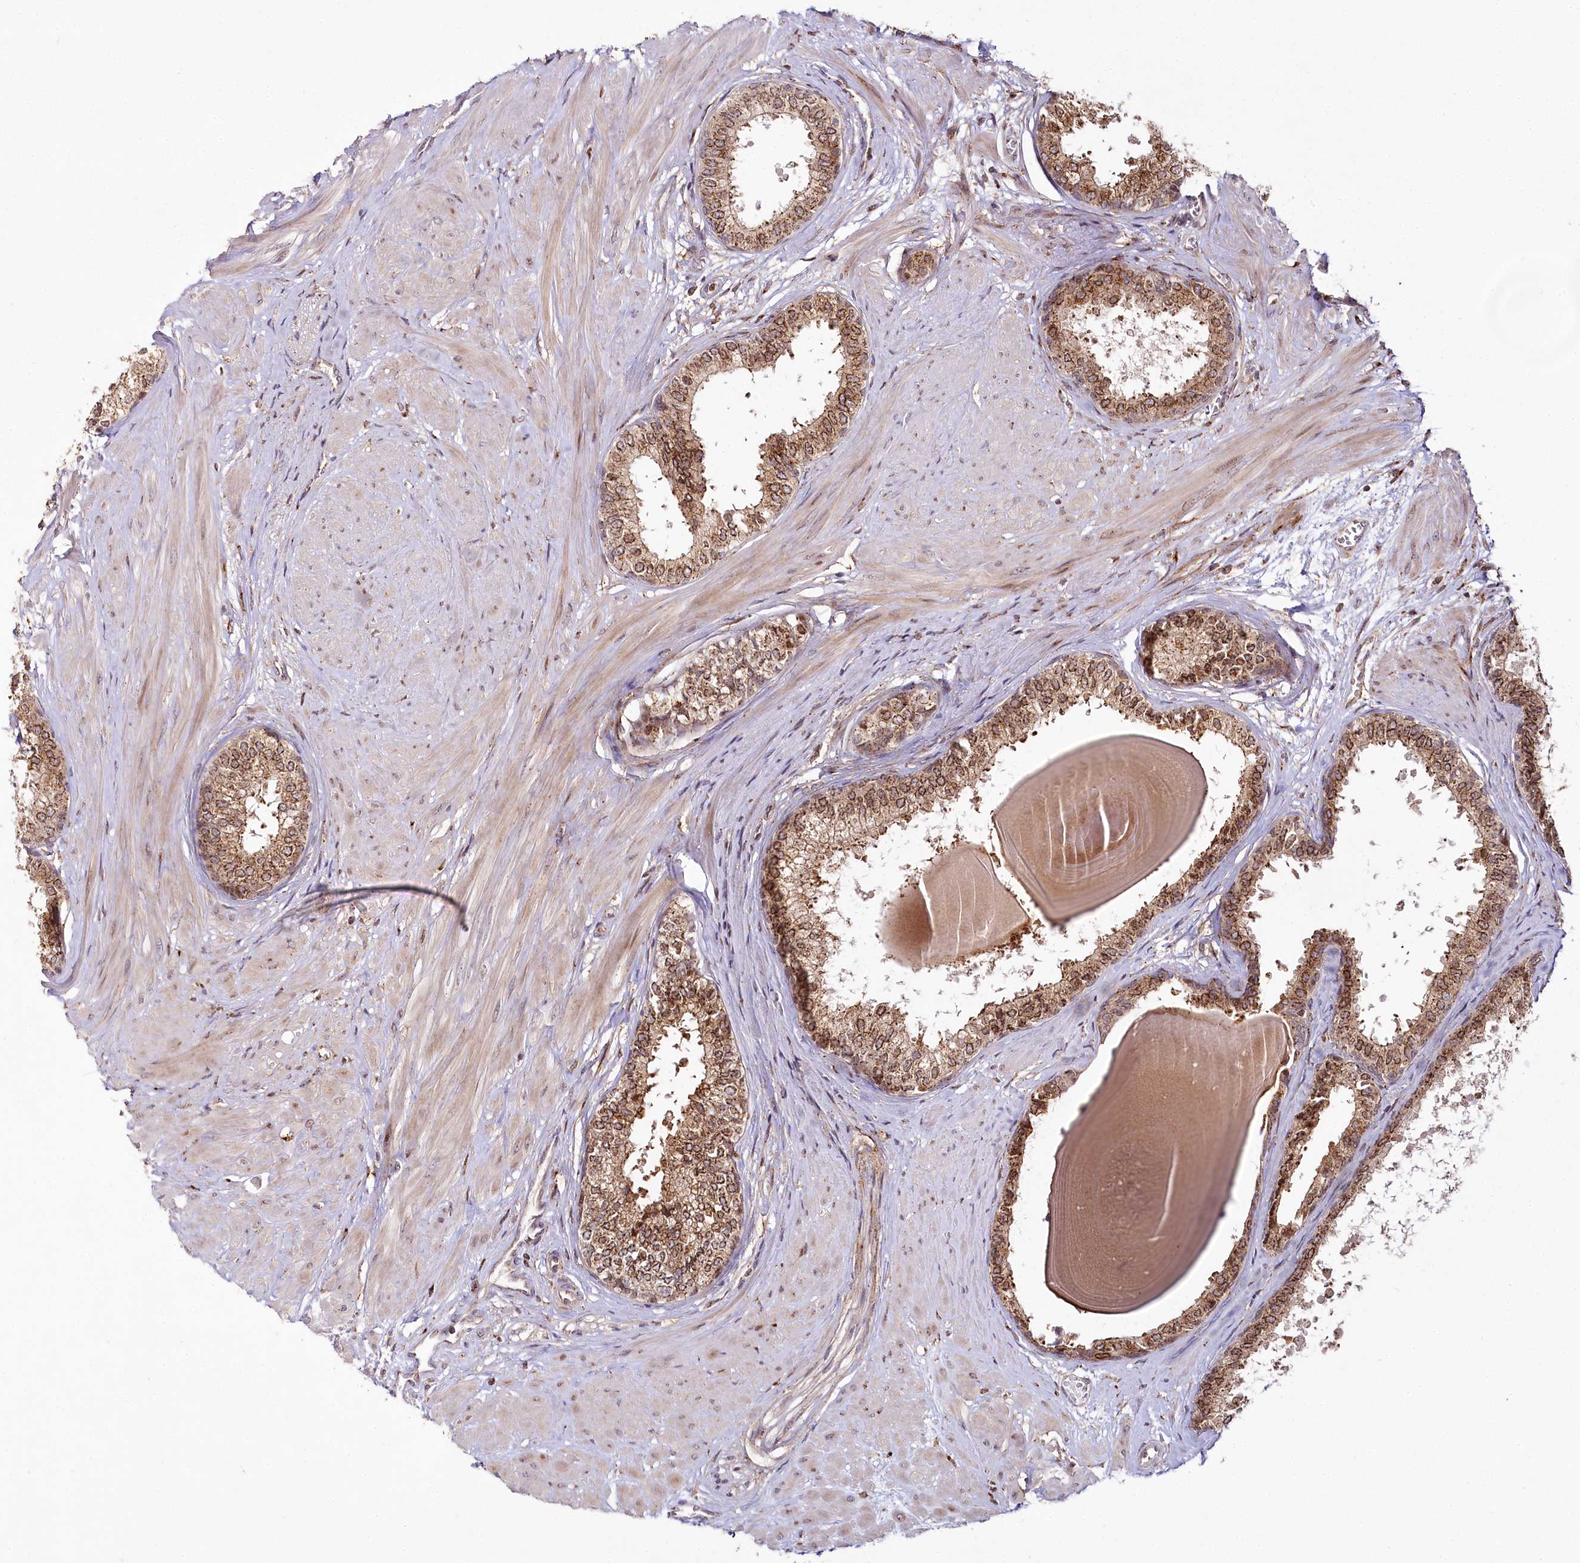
{"staining": {"intensity": "strong", "quantity": ">75%", "location": "cytoplasmic/membranous"}, "tissue": "prostate", "cell_type": "Glandular cells", "image_type": "normal", "snomed": [{"axis": "morphology", "description": "Normal tissue, NOS"}, {"axis": "topography", "description": "Prostate"}], "caption": "This image reveals immunohistochemistry staining of normal prostate, with high strong cytoplasmic/membranous expression in about >75% of glandular cells.", "gene": "COPG1", "patient": {"sex": "male", "age": 48}}